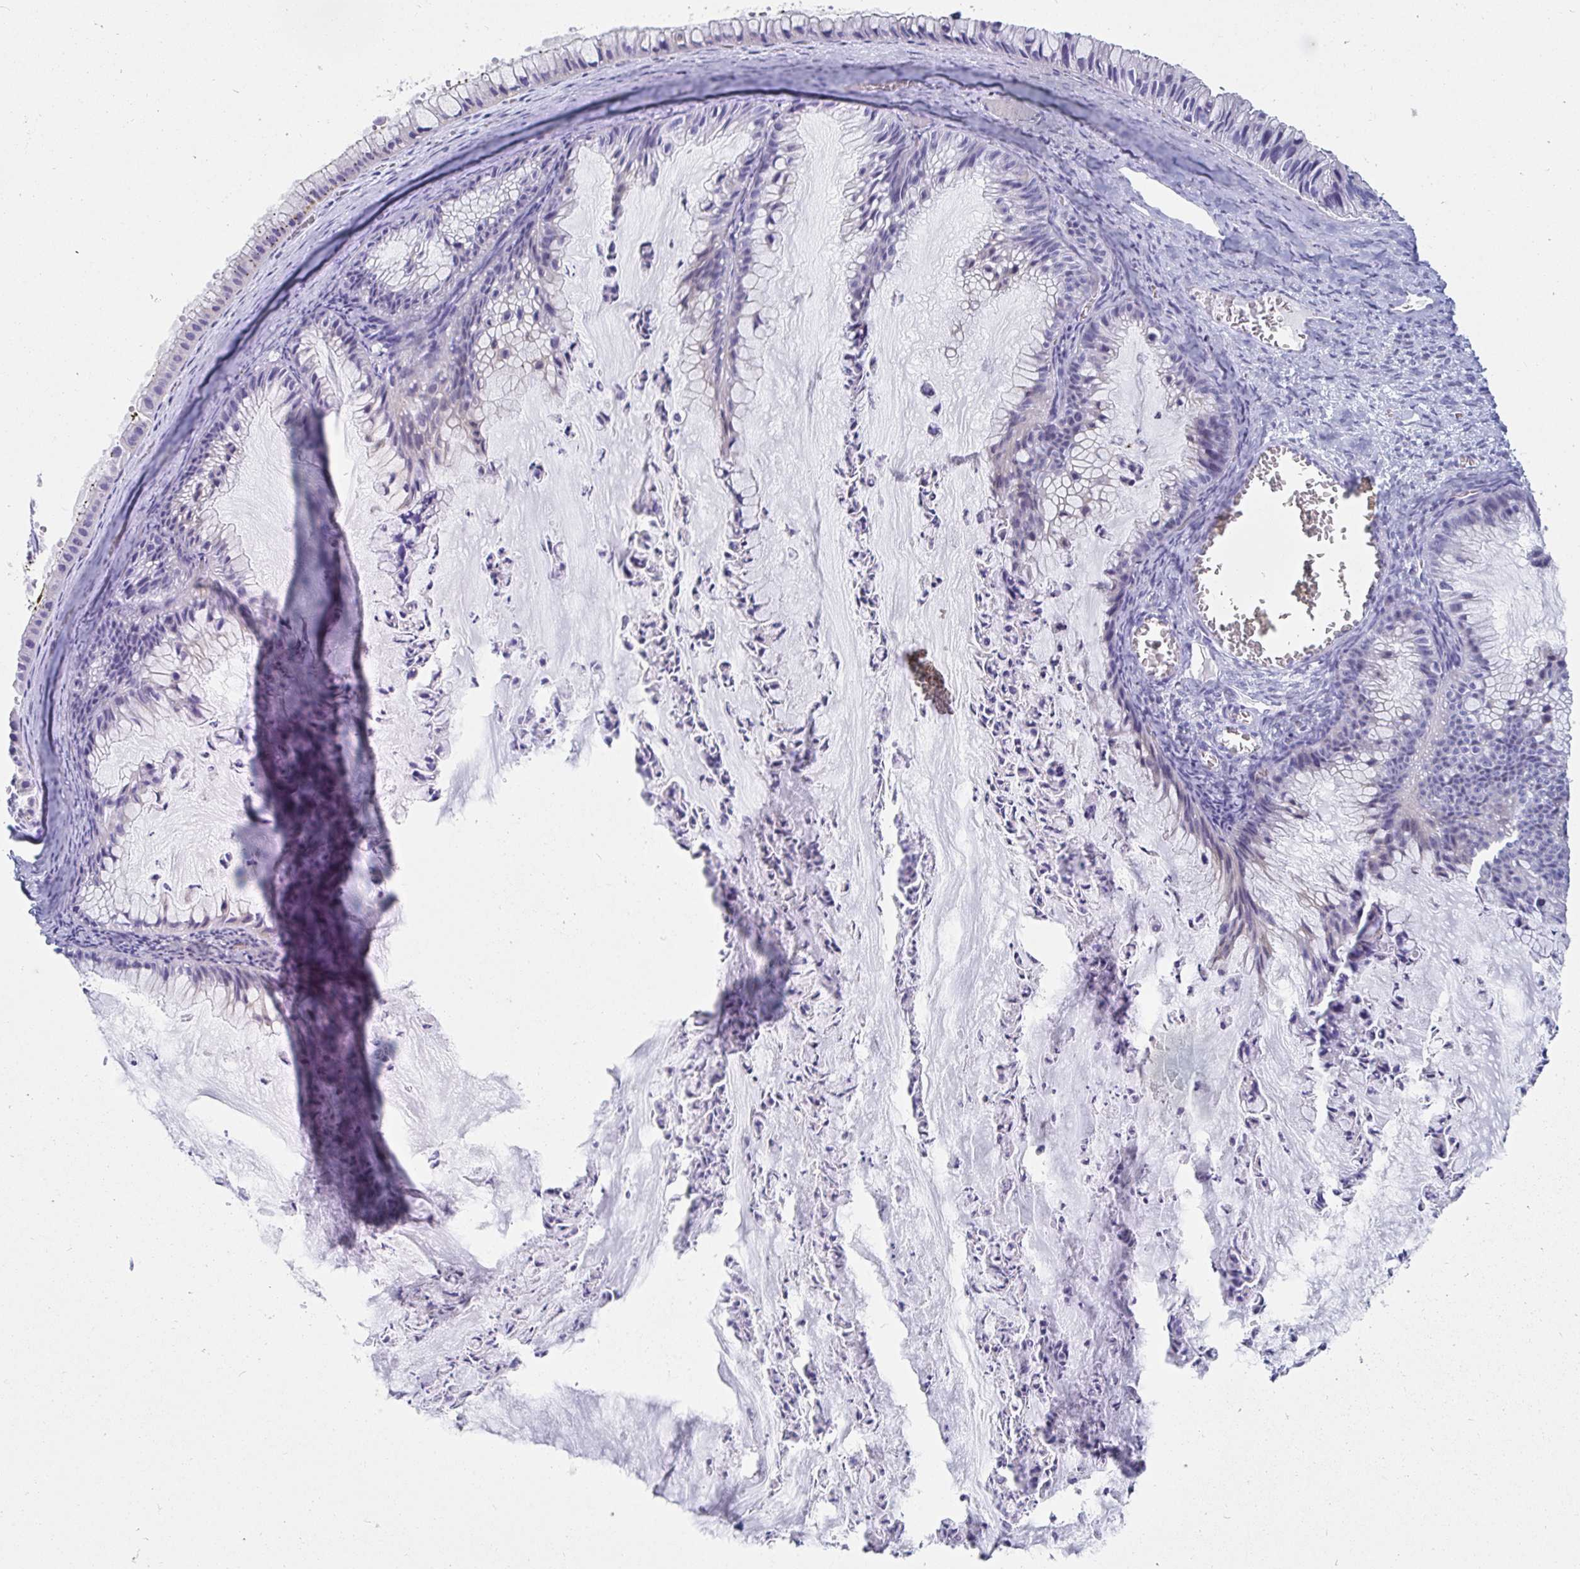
{"staining": {"intensity": "negative", "quantity": "none", "location": "none"}, "tissue": "ovarian cancer", "cell_type": "Tumor cells", "image_type": "cancer", "snomed": [{"axis": "morphology", "description": "Cystadenocarcinoma, mucinous, NOS"}, {"axis": "topography", "description": "Ovary"}], "caption": "An immunohistochemistry micrograph of ovarian mucinous cystadenocarcinoma is shown. There is no staining in tumor cells of ovarian mucinous cystadenocarcinoma. The staining was performed using DAB to visualize the protein expression in brown, while the nuclei were stained in blue with hematoxylin (Magnification: 20x).", "gene": "OR10K1", "patient": {"sex": "female", "age": 72}}